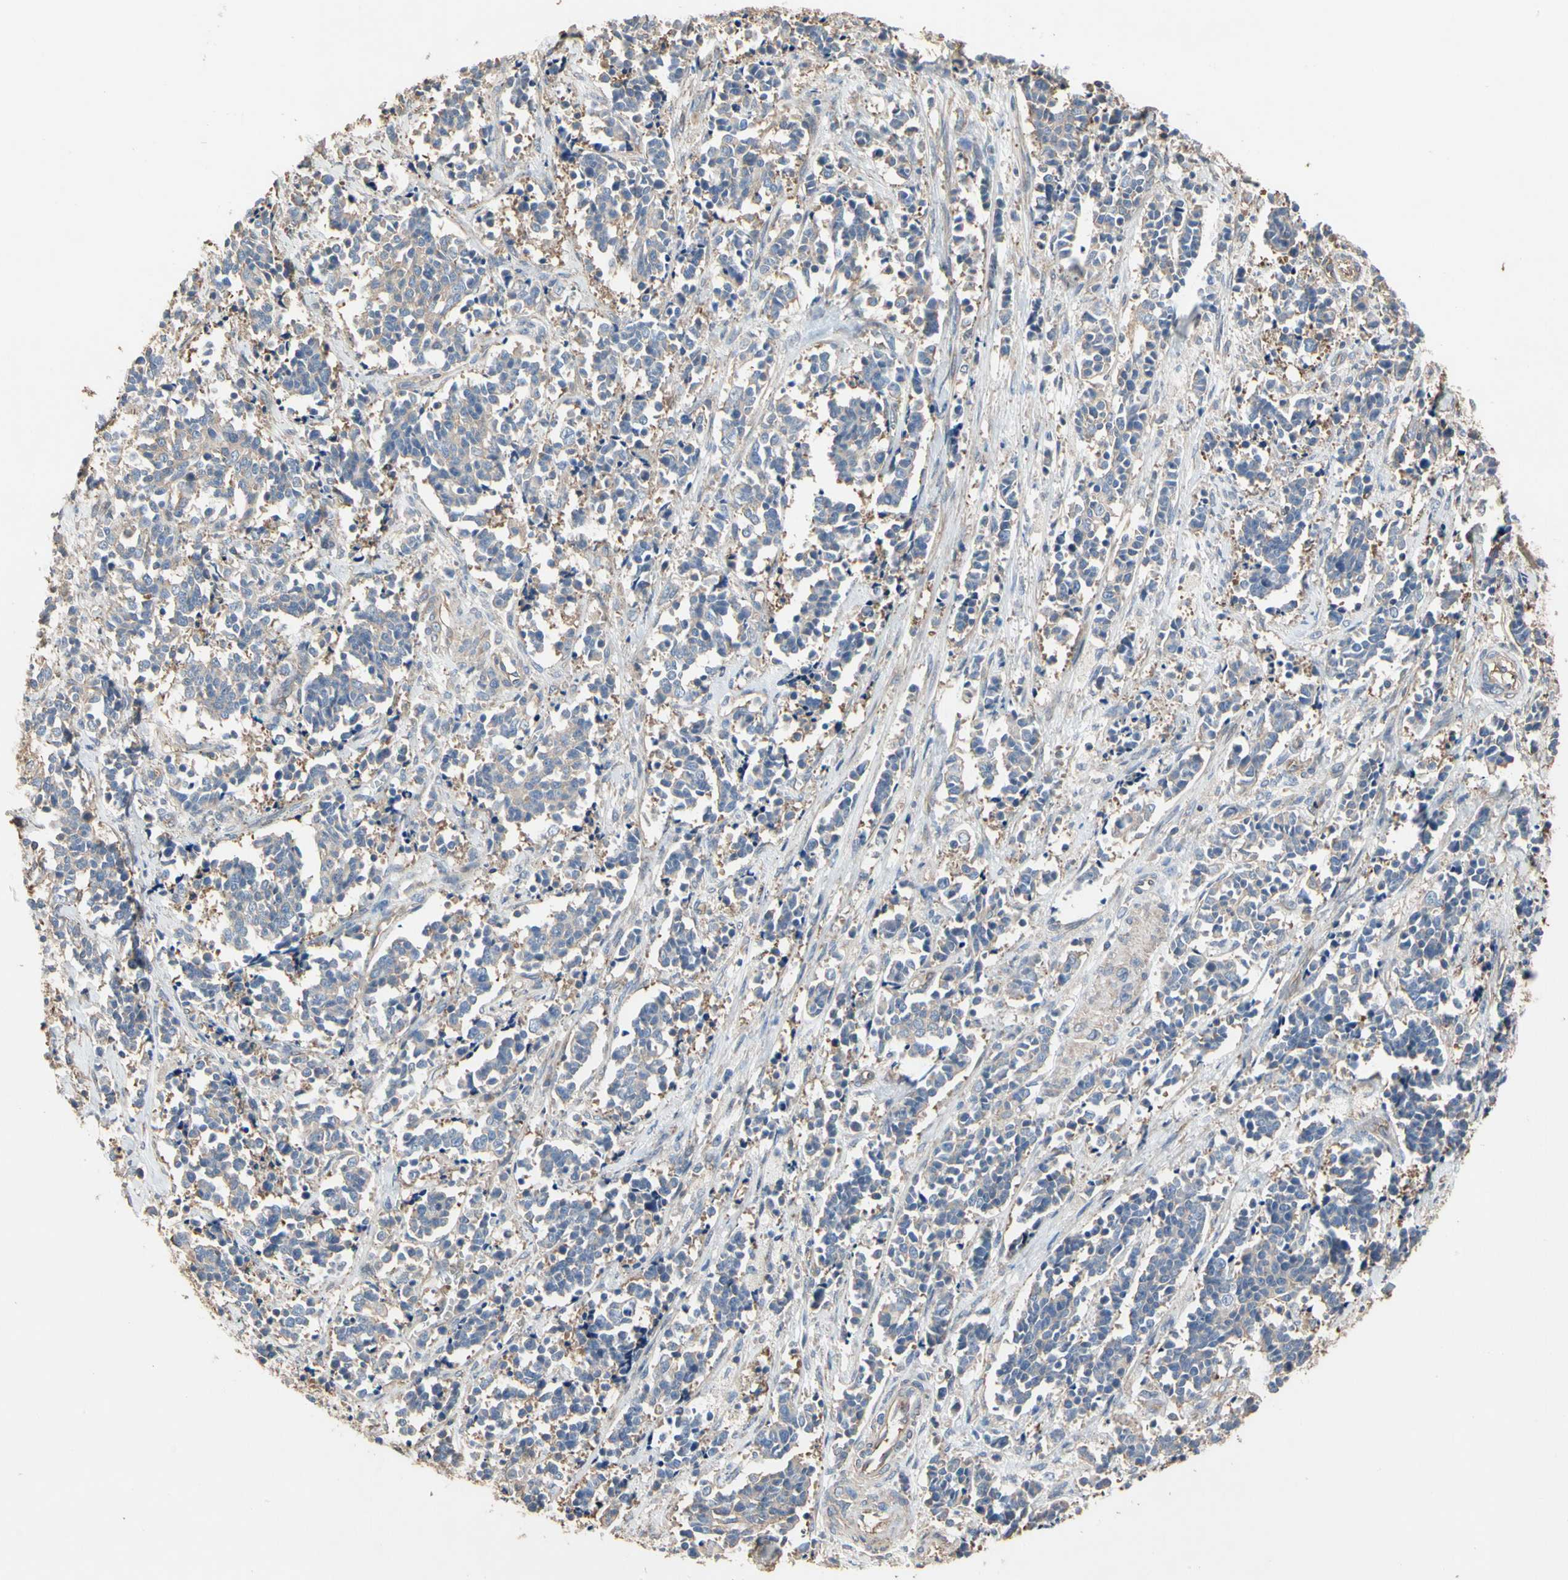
{"staining": {"intensity": "negative", "quantity": "none", "location": "none"}, "tissue": "cervical cancer", "cell_type": "Tumor cells", "image_type": "cancer", "snomed": [{"axis": "morphology", "description": "Squamous cell carcinoma, NOS"}, {"axis": "topography", "description": "Cervix"}], "caption": "Cervical cancer (squamous cell carcinoma) was stained to show a protein in brown. There is no significant positivity in tumor cells. Nuclei are stained in blue.", "gene": "PDZK1", "patient": {"sex": "female", "age": 35}}